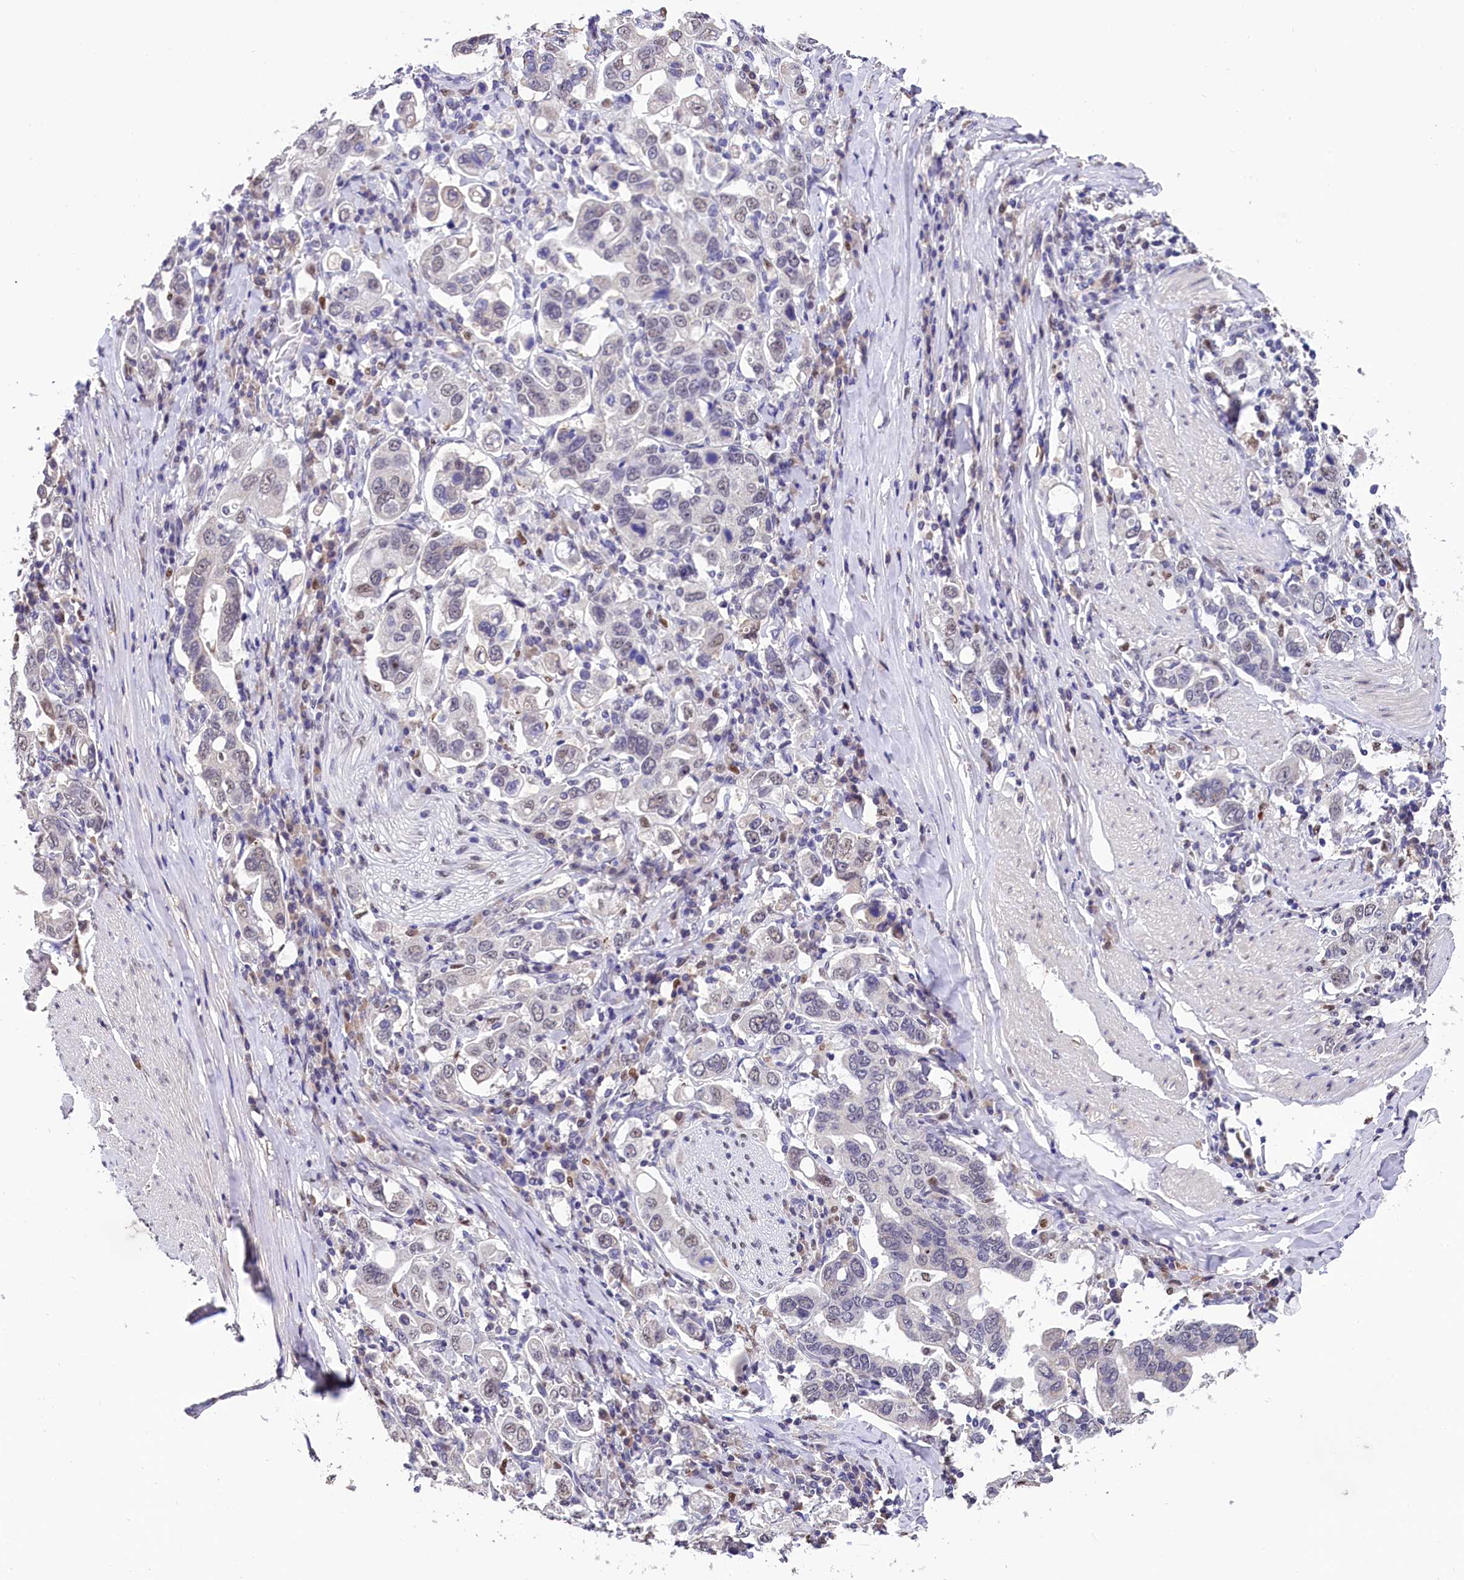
{"staining": {"intensity": "weak", "quantity": "<25%", "location": "nuclear"}, "tissue": "stomach cancer", "cell_type": "Tumor cells", "image_type": "cancer", "snomed": [{"axis": "morphology", "description": "Adenocarcinoma, NOS"}, {"axis": "topography", "description": "Stomach, upper"}], "caption": "The image shows no significant positivity in tumor cells of stomach cancer (adenocarcinoma).", "gene": "HECTD4", "patient": {"sex": "male", "age": 62}}